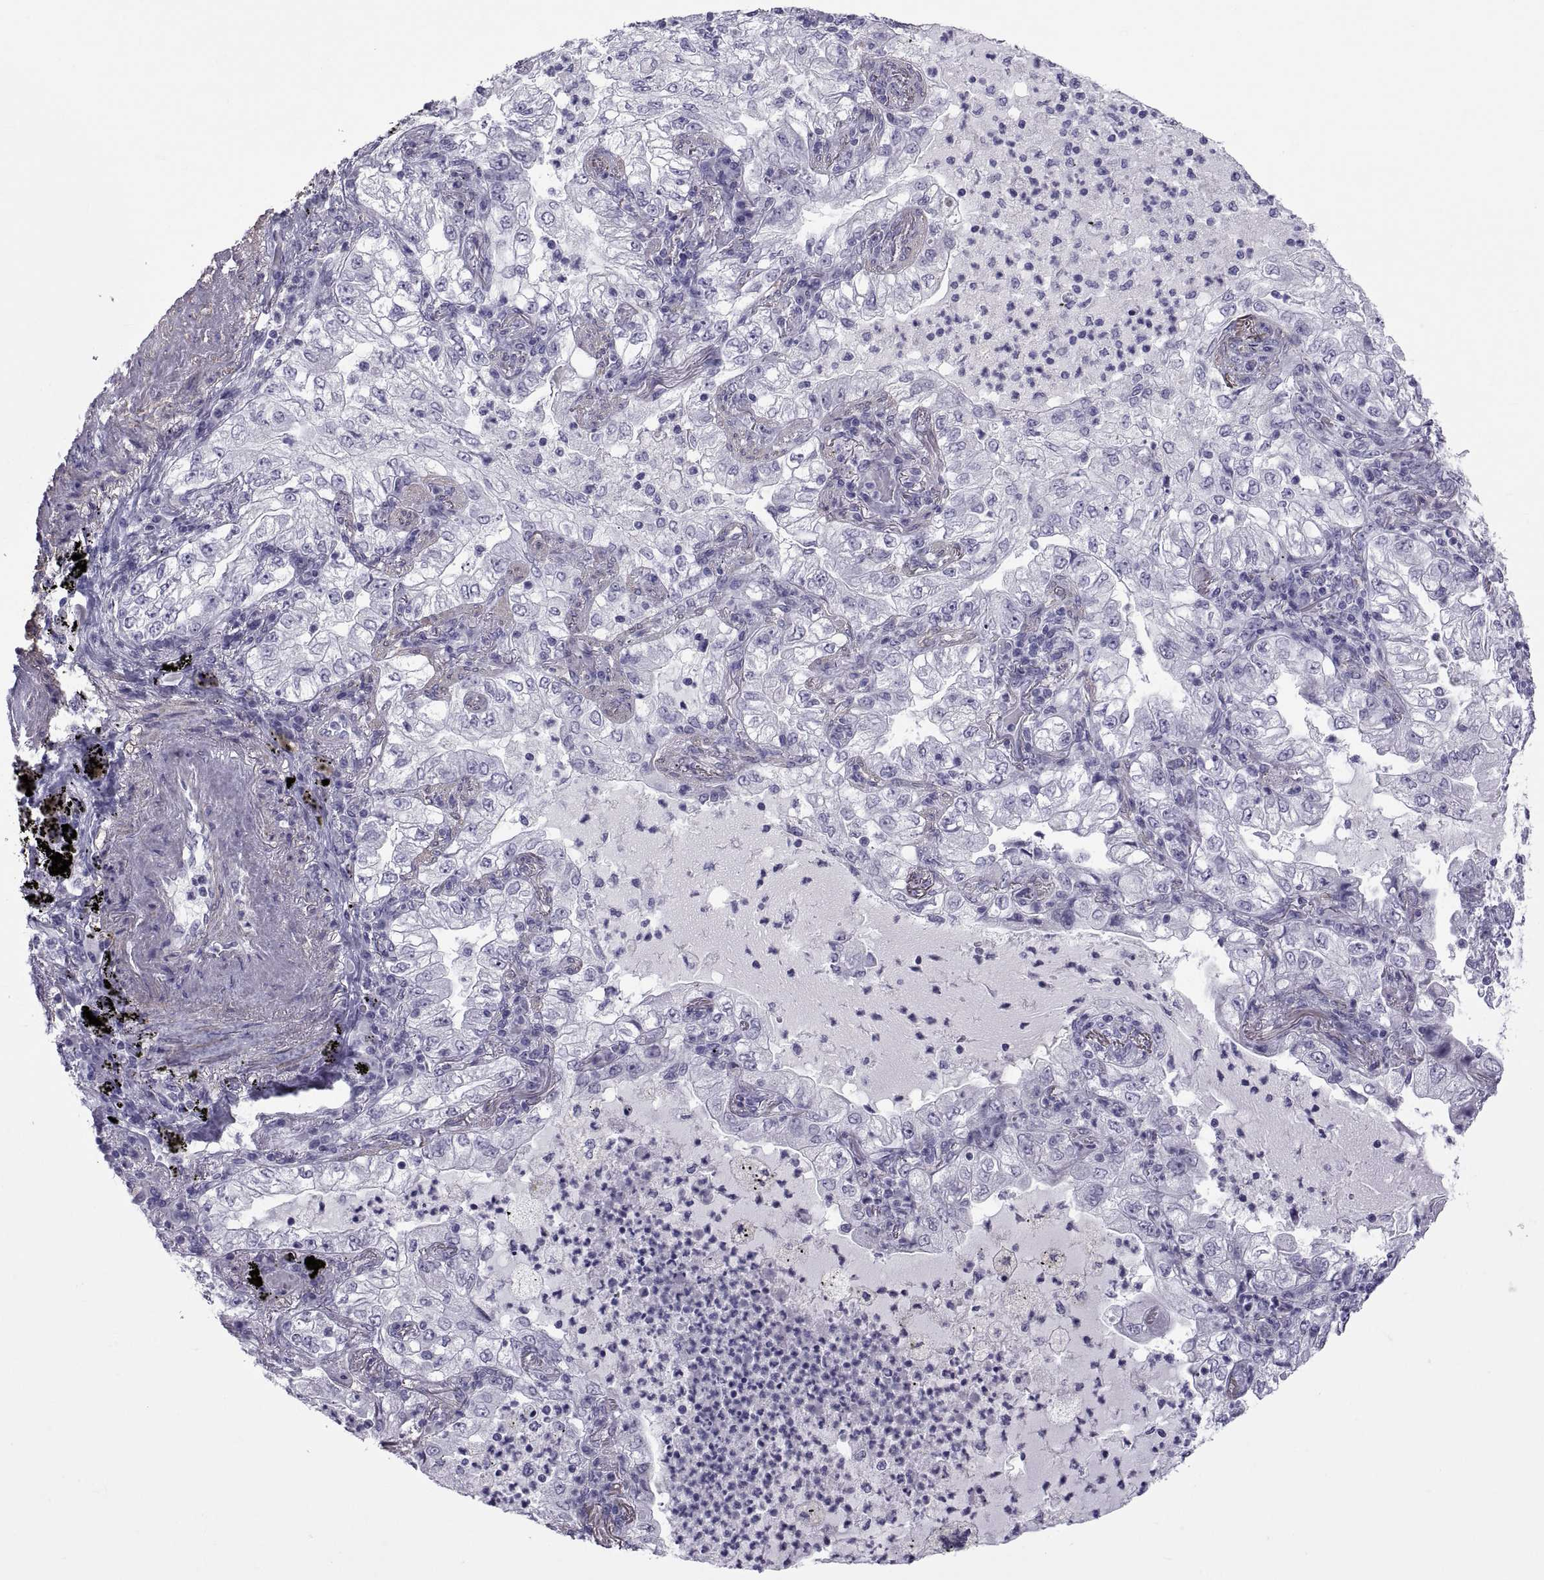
{"staining": {"intensity": "negative", "quantity": "none", "location": "none"}, "tissue": "lung cancer", "cell_type": "Tumor cells", "image_type": "cancer", "snomed": [{"axis": "morphology", "description": "Adenocarcinoma, NOS"}, {"axis": "topography", "description": "Lung"}], "caption": "A high-resolution micrograph shows IHC staining of adenocarcinoma (lung), which demonstrates no significant staining in tumor cells. (DAB (3,3'-diaminobenzidine) immunohistochemistry (IHC) visualized using brightfield microscopy, high magnification).", "gene": "MAGEB1", "patient": {"sex": "female", "age": 73}}